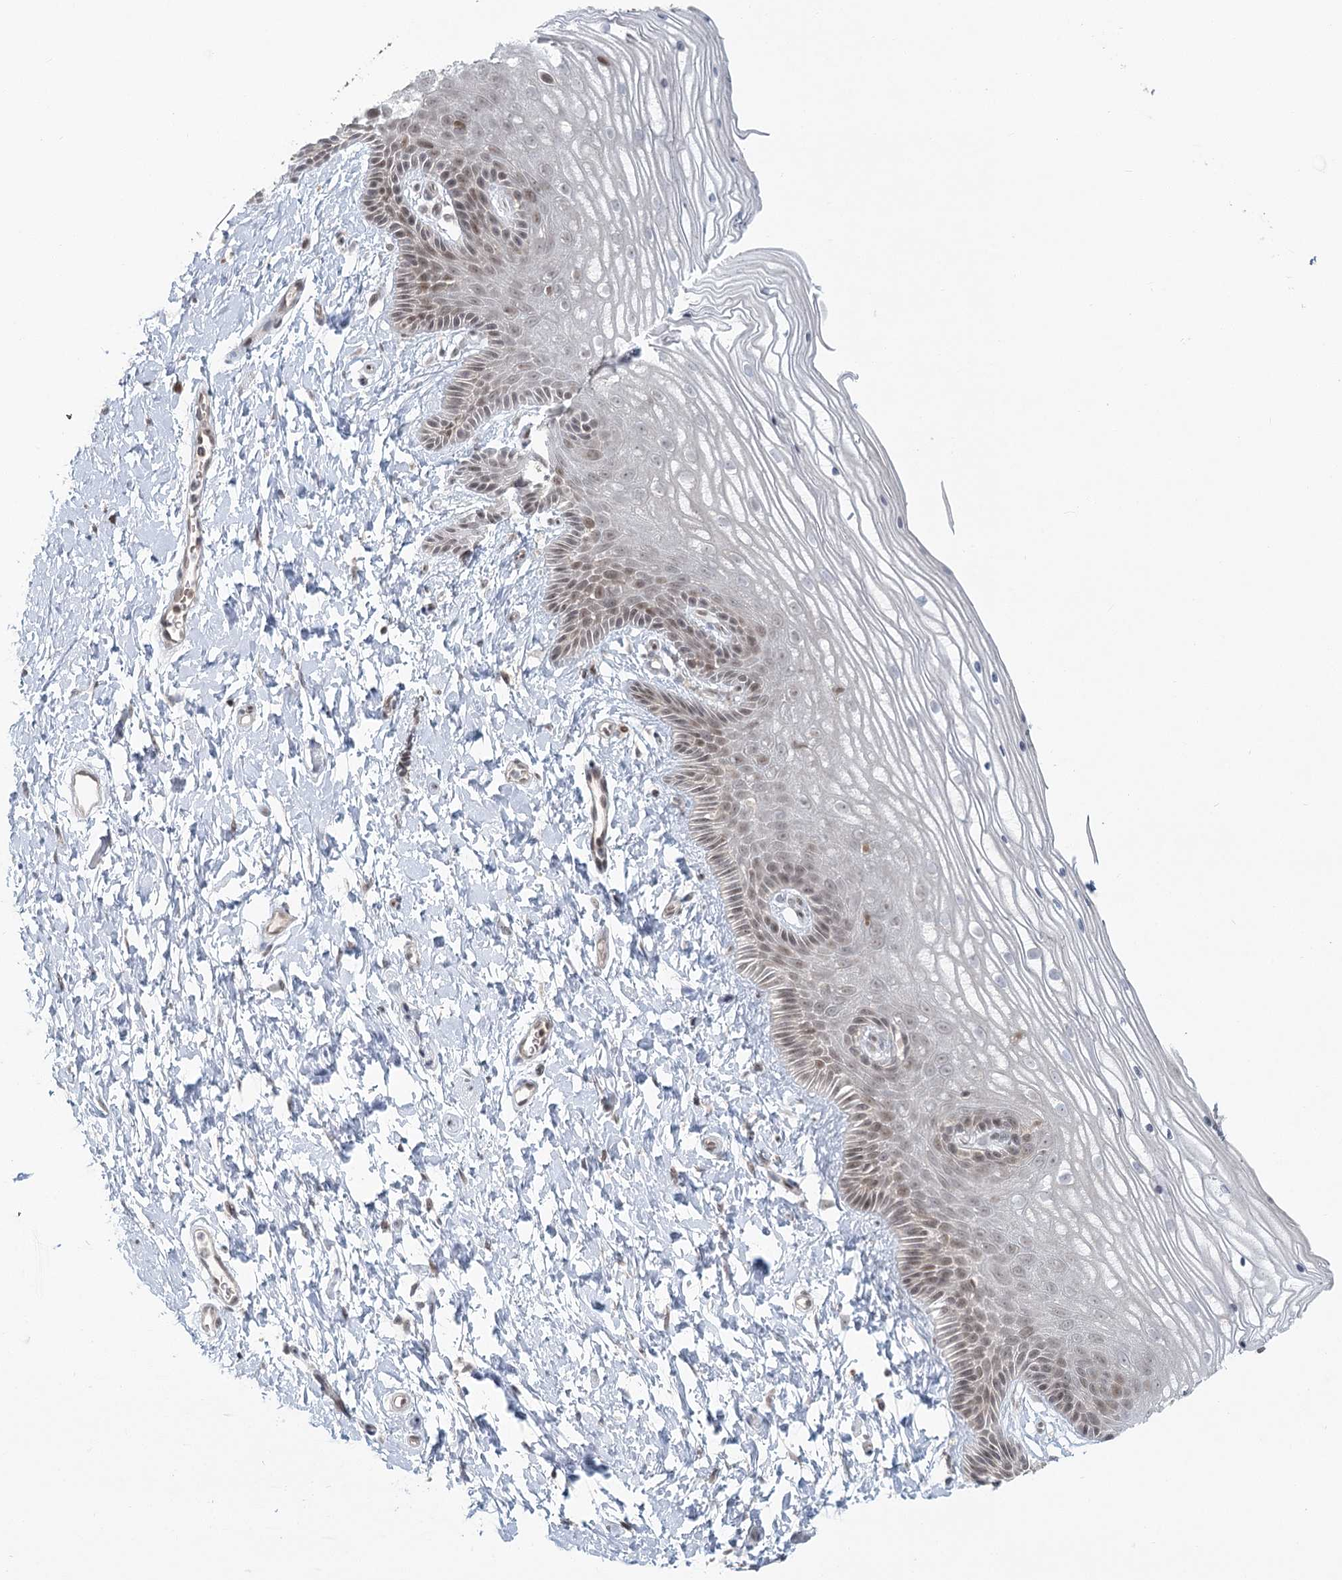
{"staining": {"intensity": "moderate", "quantity": "25%-75%", "location": "nuclear"}, "tissue": "vagina", "cell_type": "Squamous epithelial cells", "image_type": "normal", "snomed": [{"axis": "morphology", "description": "Normal tissue, NOS"}, {"axis": "topography", "description": "Vagina"}, {"axis": "topography", "description": "Cervix"}], "caption": "Immunohistochemical staining of normal human vagina shows medium levels of moderate nuclear expression in approximately 25%-75% of squamous epithelial cells.", "gene": "R3HCC1L", "patient": {"sex": "female", "age": 40}}